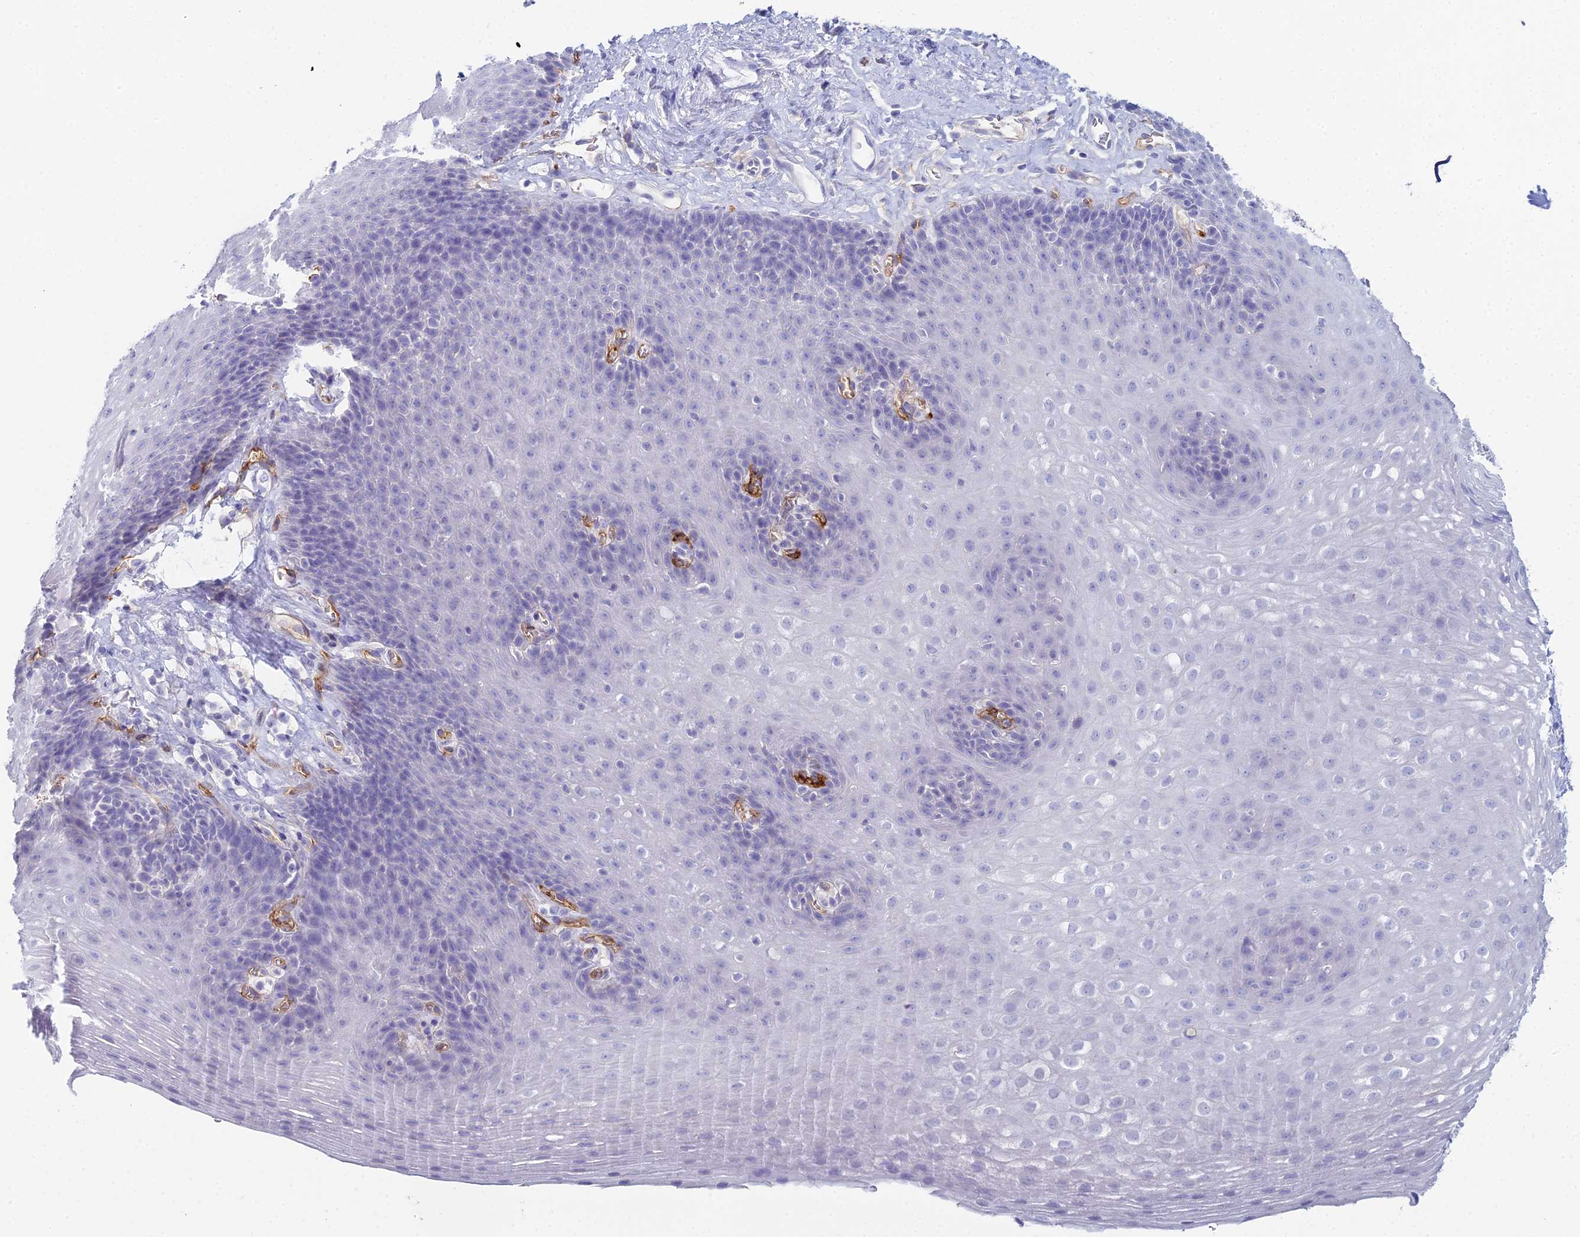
{"staining": {"intensity": "negative", "quantity": "none", "location": "none"}, "tissue": "esophagus", "cell_type": "Squamous epithelial cells", "image_type": "normal", "snomed": [{"axis": "morphology", "description": "Normal tissue, NOS"}, {"axis": "topography", "description": "Esophagus"}], "caption": "The IHC micrograph has no significant expression in squamous epithelial cells of esophagus. (DAB immunohistochemistry (IHC), high magnification).", "gene": "ACE", "patient": {"sex": "female", "age": 66}}